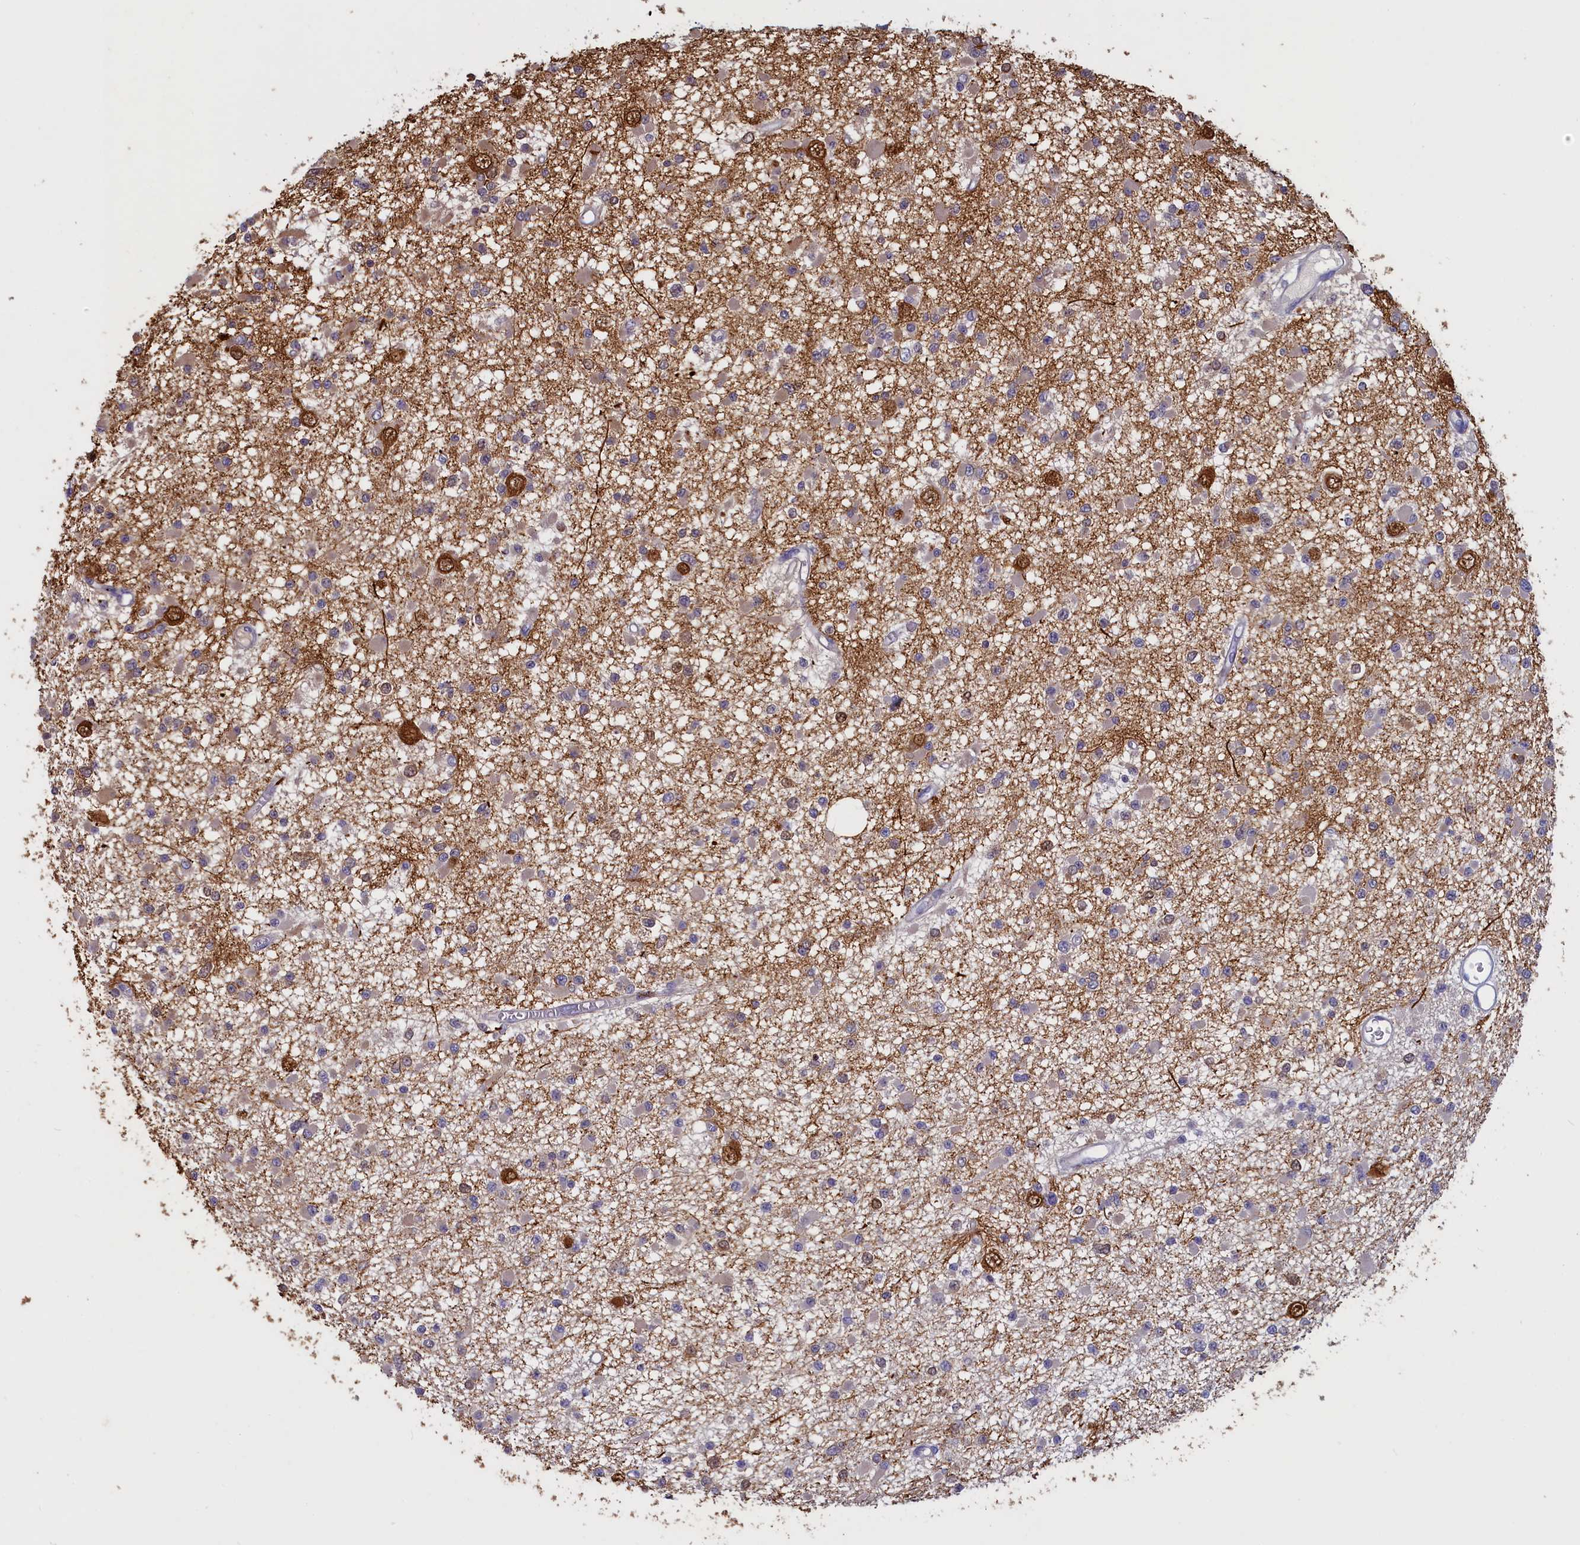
{"staining": {"intensity": "negative", "quantity": "none", "location": "none"}, "tissue": "glioma", "cell_type": "Tumor cells", "image_type": "cancer", "snomed": [{"axis": "morphology", "description": "Glioma, malignant, Low grade"}, {"axis": "topography", "description": "Brain"}], "caption": "Photomicrograph shows no significant protein positivity in tumor cells of malignant glioma (low-grade).", "gene": "UCHL3", "patient": {"sex": "female", "age": 22}}